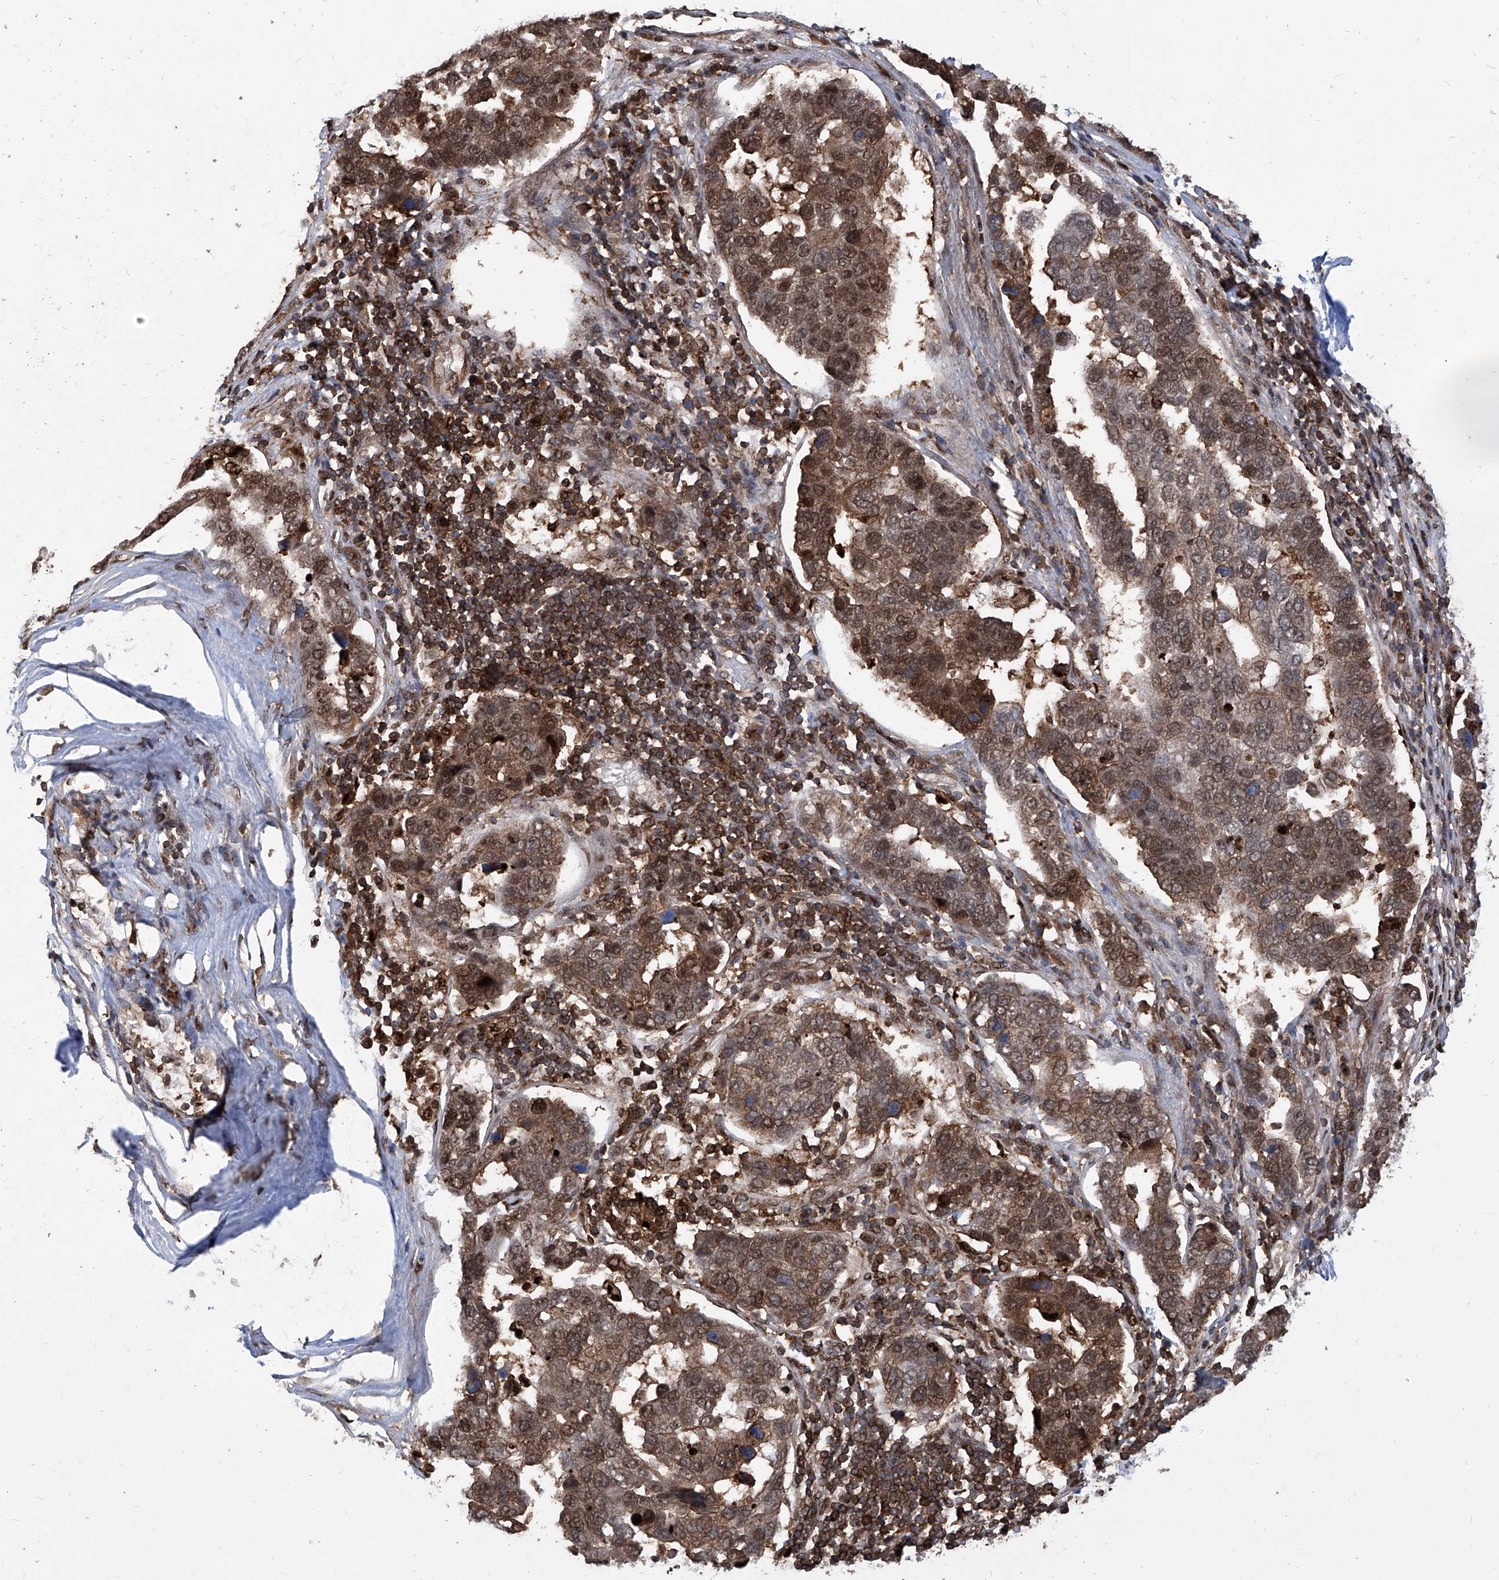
{"staining": {"intensity": "moderate", "quantity": ">75%", "location": "cytoplasmic/membranous,nuclear"}, "tissue": "pancreatic cancer", "cell_type": "Tumor cells", "image_type": "cancer", "snomed": [{"axis": "morphology", "description": "Adenocarcinoma, NOS"}, {"axis": "topography", "description": "Pancreas"}], "caption": "Human adenocarcinoma (pancreatic) stained with a brown dye shows moderate cytoplasmic/membranous and nuclear positive staining in about >75% of tumor cells.", "gene": "PSMB1", "patient": {"sex": "female", "age": 61}}